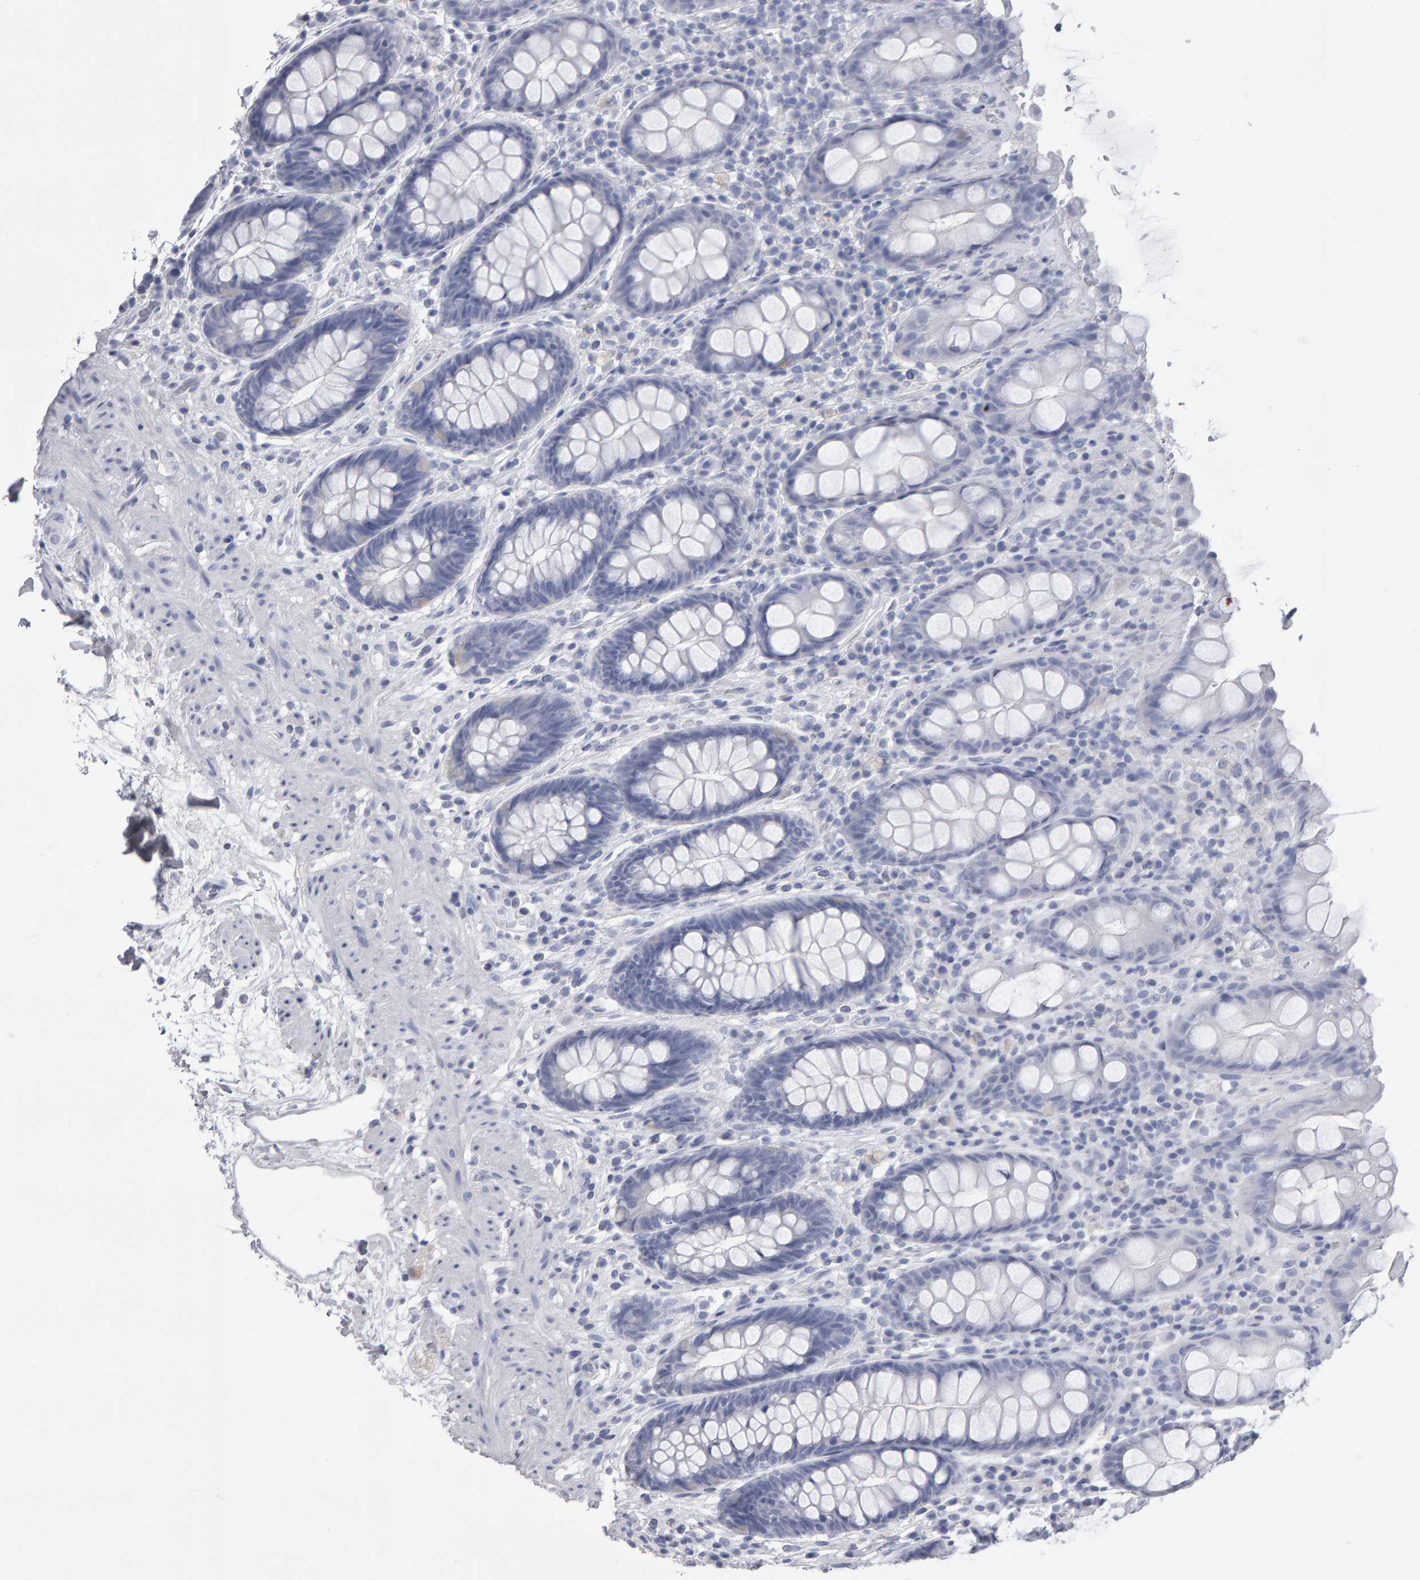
{"staining": {"intensity": "negative", "quantity": "none", "location": "none"}, "tissue": "rectum", "cell_type": "Glandular cells", "image_type": "normal", "snomed": [{"axis": "morphology", "description": "Normal tissue, NOS"}, {"axis": "topography", "description": "Rectum"}], "caption": "The histopathology image demonstrates no staining of glandular cells in normal rectum. (Immunohistochemistry, brightfield microscopy, high magnification).", "gene": "NCDN", "patient": {"sex": "male", "age": 64}}